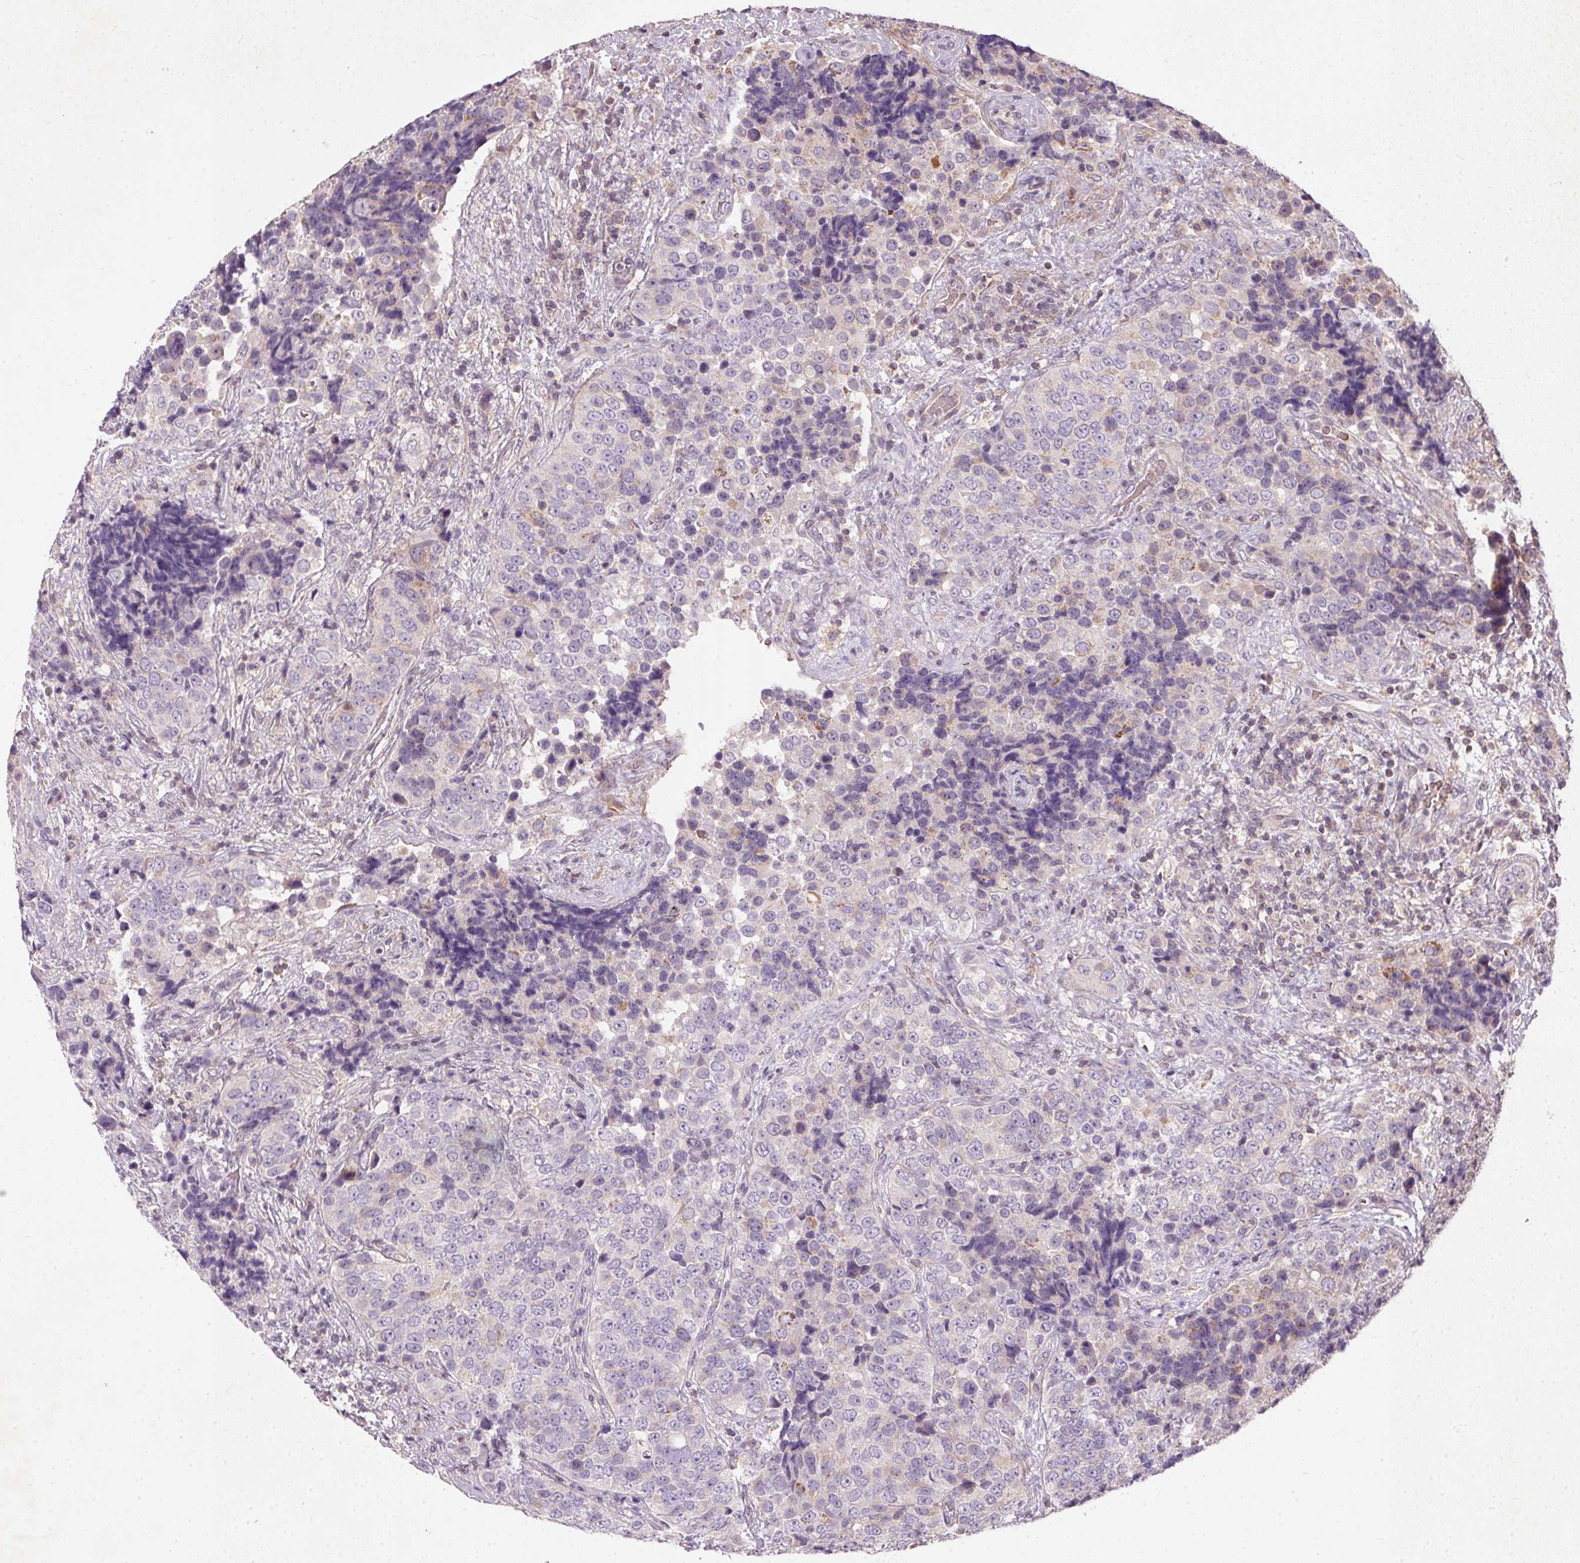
{"staining": {"intensity": "weak", "quantity": "<25%", "location": "cytoplasmic/membranous"}, "tissue": "urothelial cancer", "cell_type": "Tumor cells", "image_type": "cancer", "snomed": [{"axis": "morphology", "description": "Urothelial carcinoma, NOS"}, {"axis": "topography", "description": "Urinary bladder"}], "caption": "The histopathology image shows no staining of tumor cells in urothelial cancer. (Stains: DAB immunohistochemistry with hematoxylin counter stain, Microscopy: brightfield microscopy at high magnification).", "gene": "KCNK15", "patient": {"sex": "male", "age": 52}}